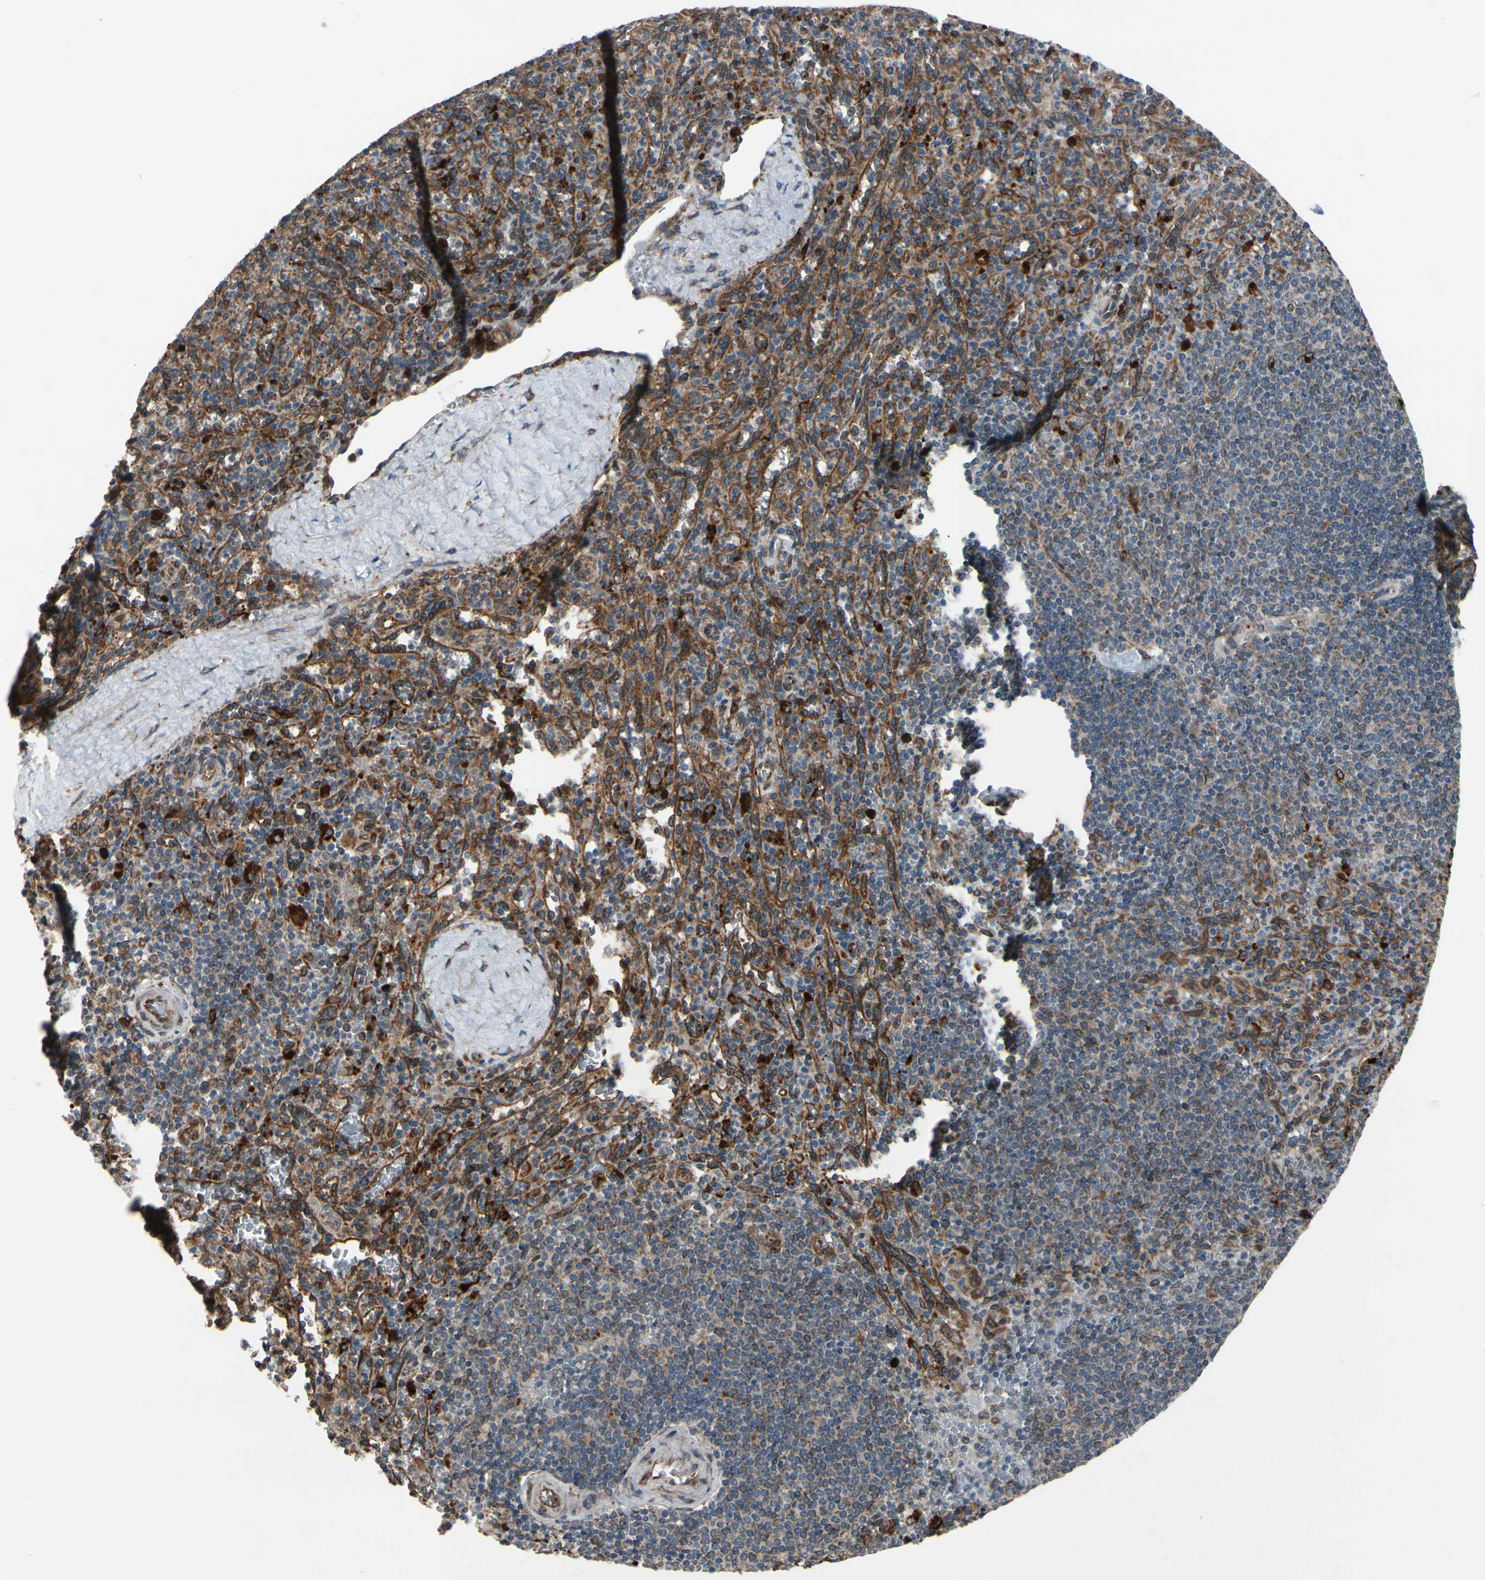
{"staining": {"intensity": "moderate", "quantity": "<25%", "location": "cytoplasmic/membranous"}, "tissue": "spleen", "cell_type": "Cells in red pulp", "image_type": "normal", "snomed": [{"axis": "morphology", "description": "Normal tissue, NOS"}, {"axis": "topography", "description": "Spleen"}], "caption": "Spleen stained with DAB (3,3'-diaminobenzidine) immunohistochemistry (IHC) reveals low levels of moderate cytoplasmic/membranous staining in about <25% of cells in red pulp.", "gene": "CLCC1", "patient": {"sex": "male", "age": 36}}